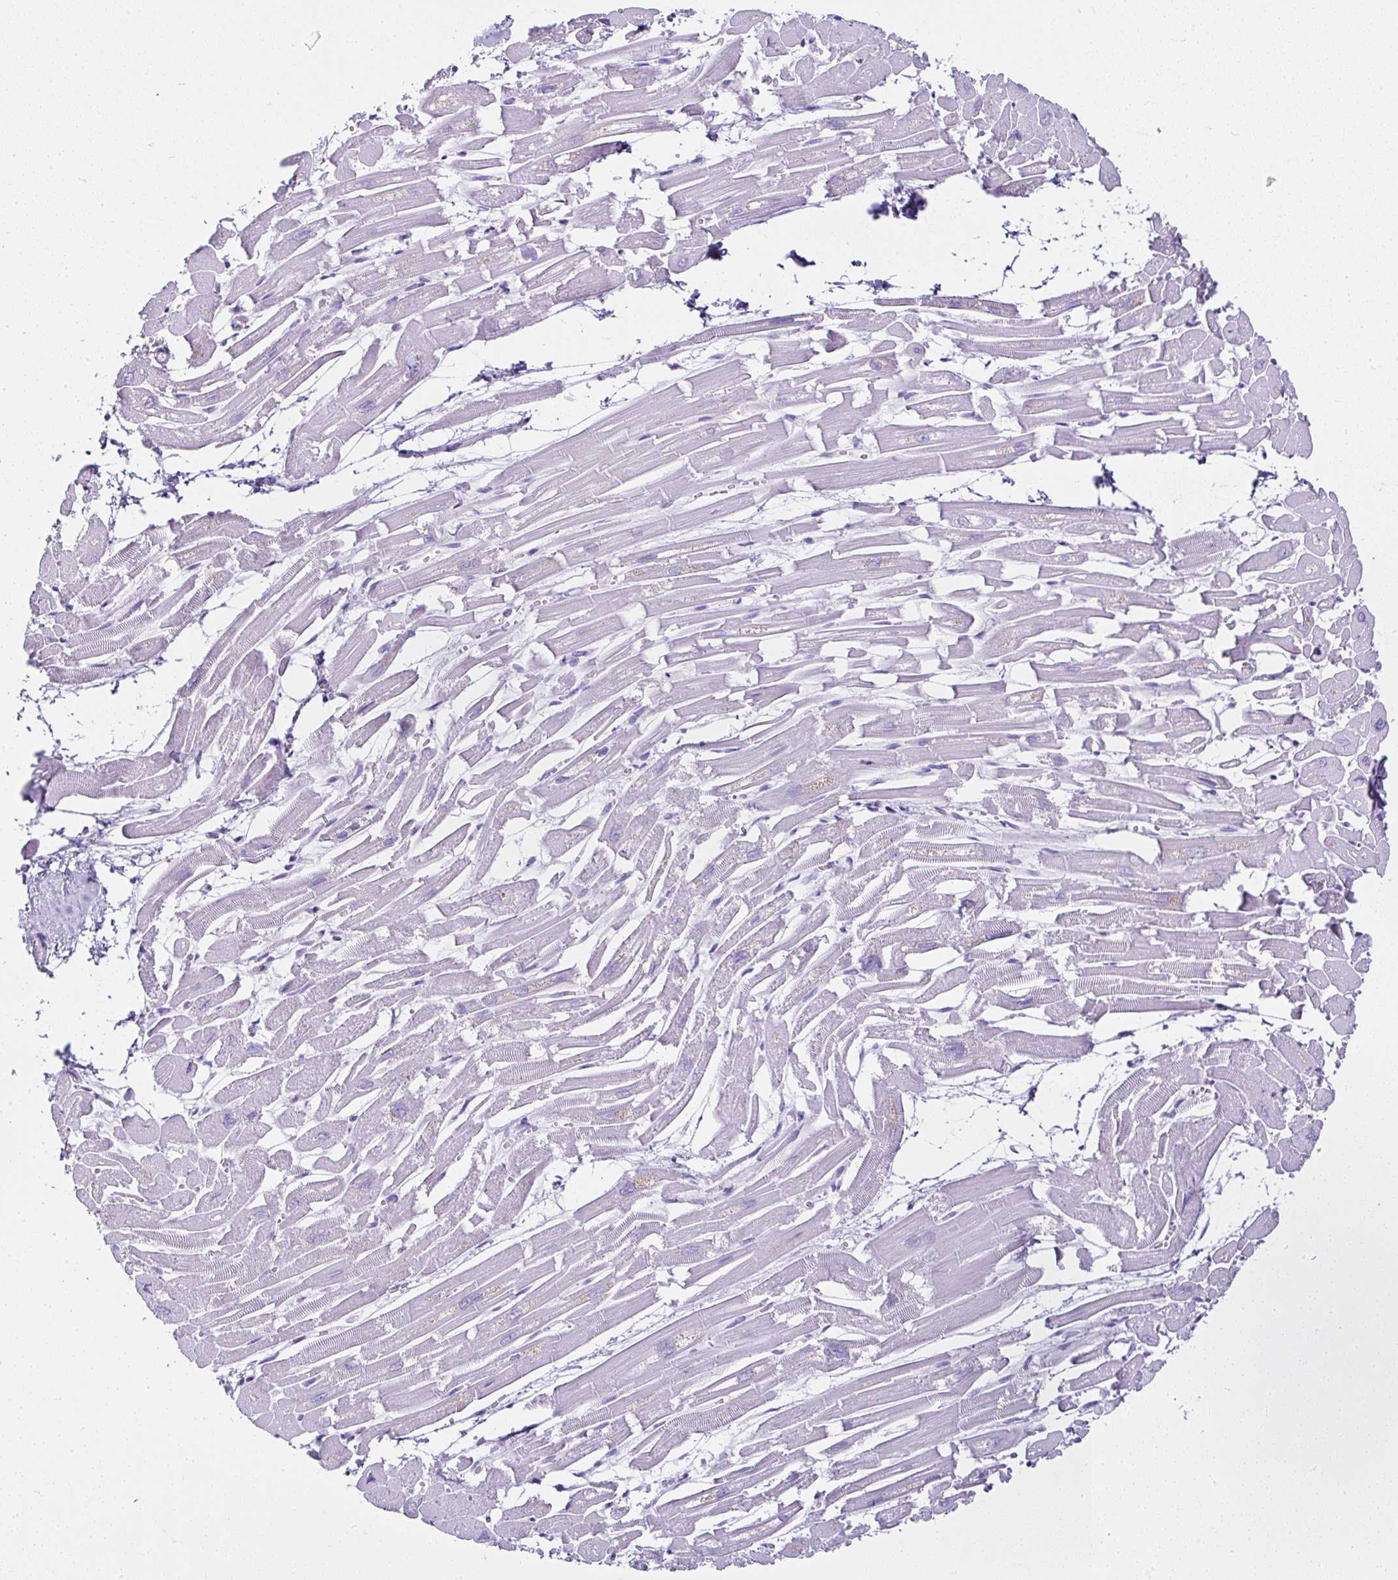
{"staining": {"intensity": "negative", "quantity": "none", "location": "none"}, "tissue": "heart muscle", "cell_type": "Cardiomyocytes", "image_type": "normal", "snomed": [{"axis": "morphology", "description": "Normal tissue, NOS"}, {"axis": "topography", "description": "Heart"}], "caption": "A photomicrograph of heart muscle stained for a protein reveals no brown staining in cardiomyocytes.", "gene": "SERPINB3", "patient": {"sex": "male", "age": 54}}